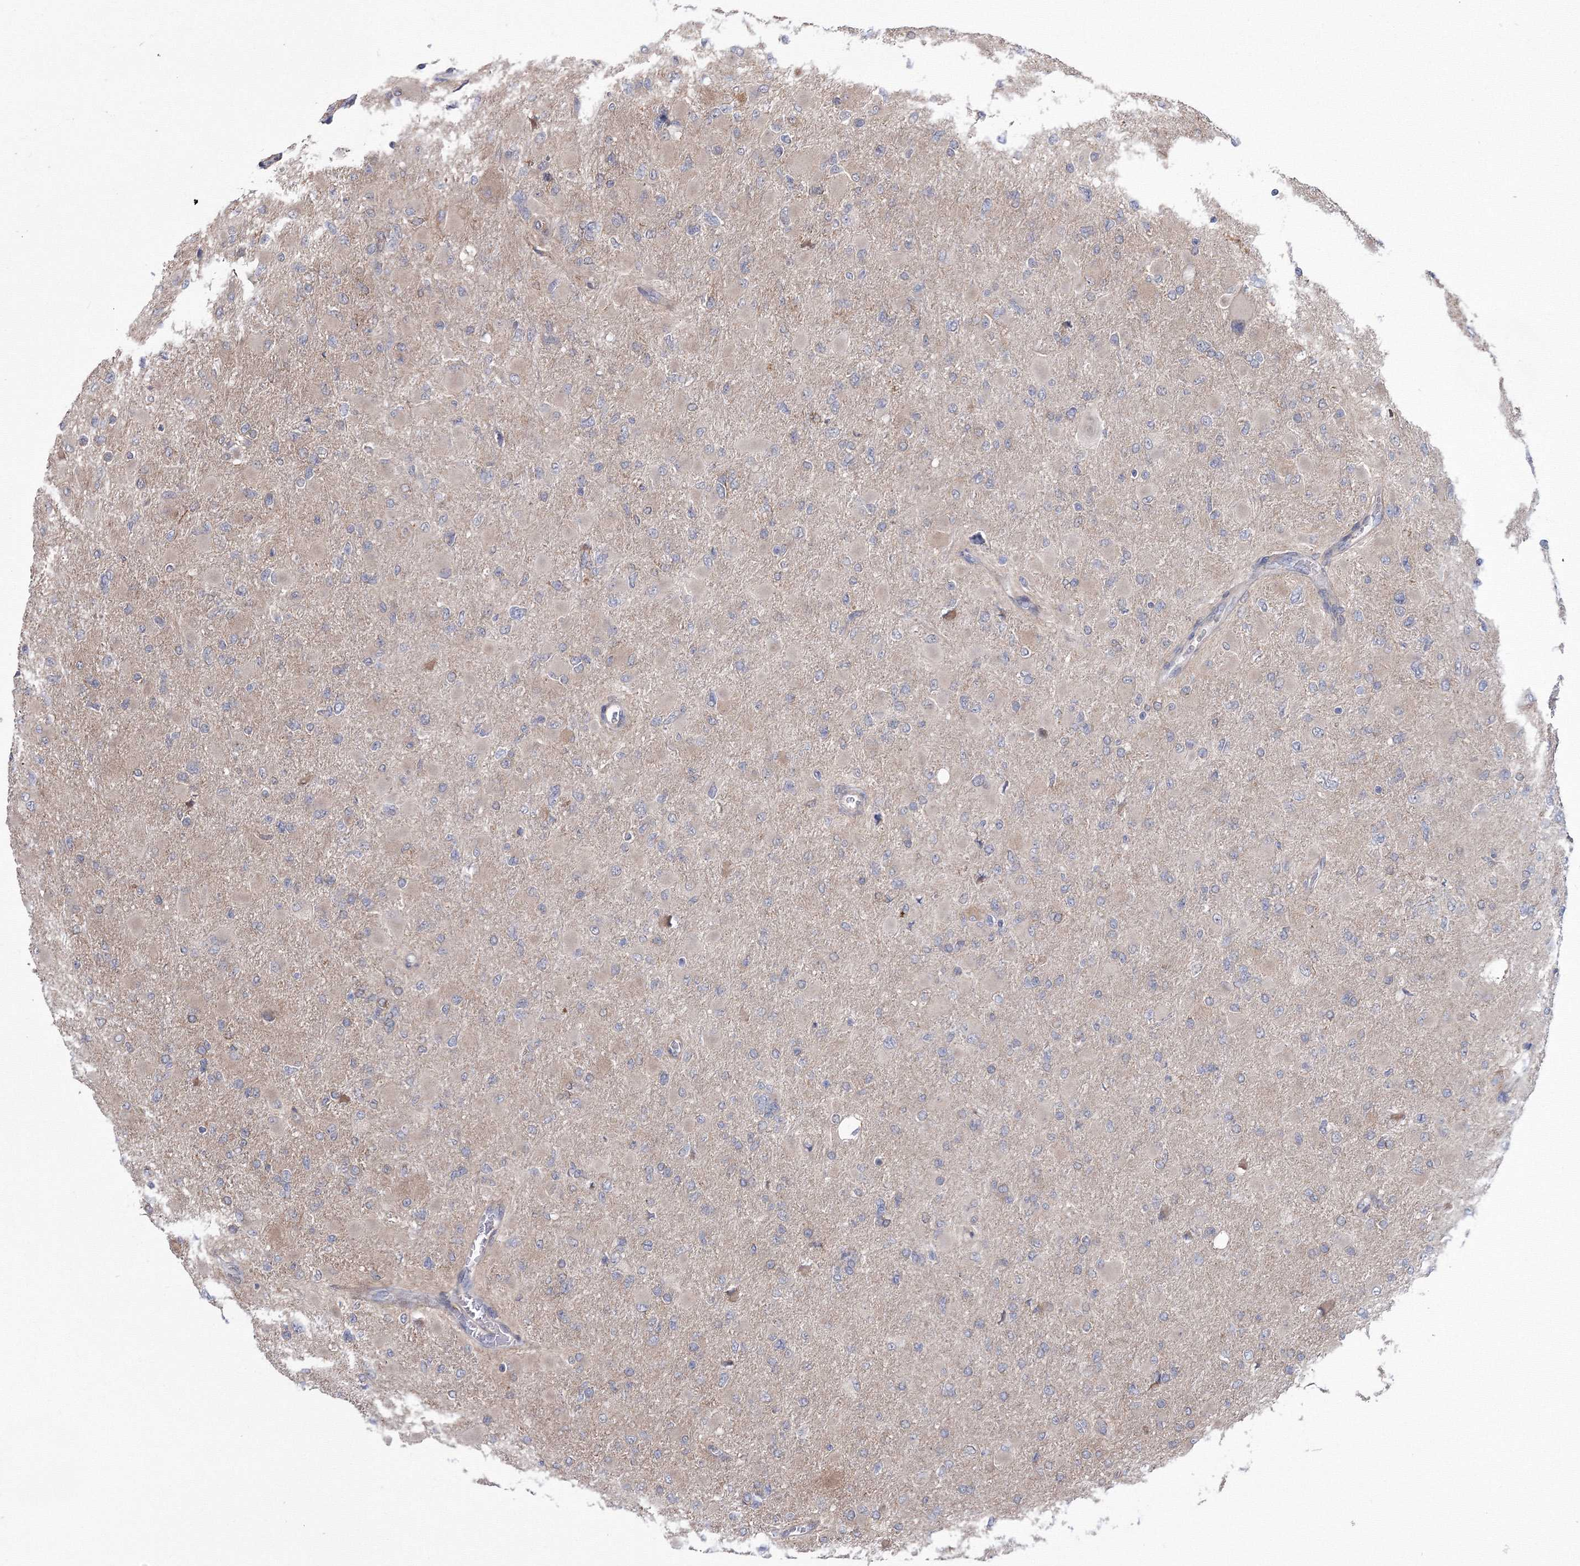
{"staining": {"intensity": "negative", "quantity": "none", "location": "none"}, "tissue": "glioma", "cell_type": "Tumor cells", "image_type": "cancer", "snomed": [{"axis": "morphology", "description": "Glioma, malignant, High grade"}, {"axis": "topography", "description": "Cerebral cortex"}], "caption": "Histopathology image shows no significant protein staining in tumor cells of glioma. (DAB immunohistochemistry (IHC) visualized using brightfield microscopy, high magnification).", "gene": "RANBP3L", "patient": {"sex": "female", "age": 36}}